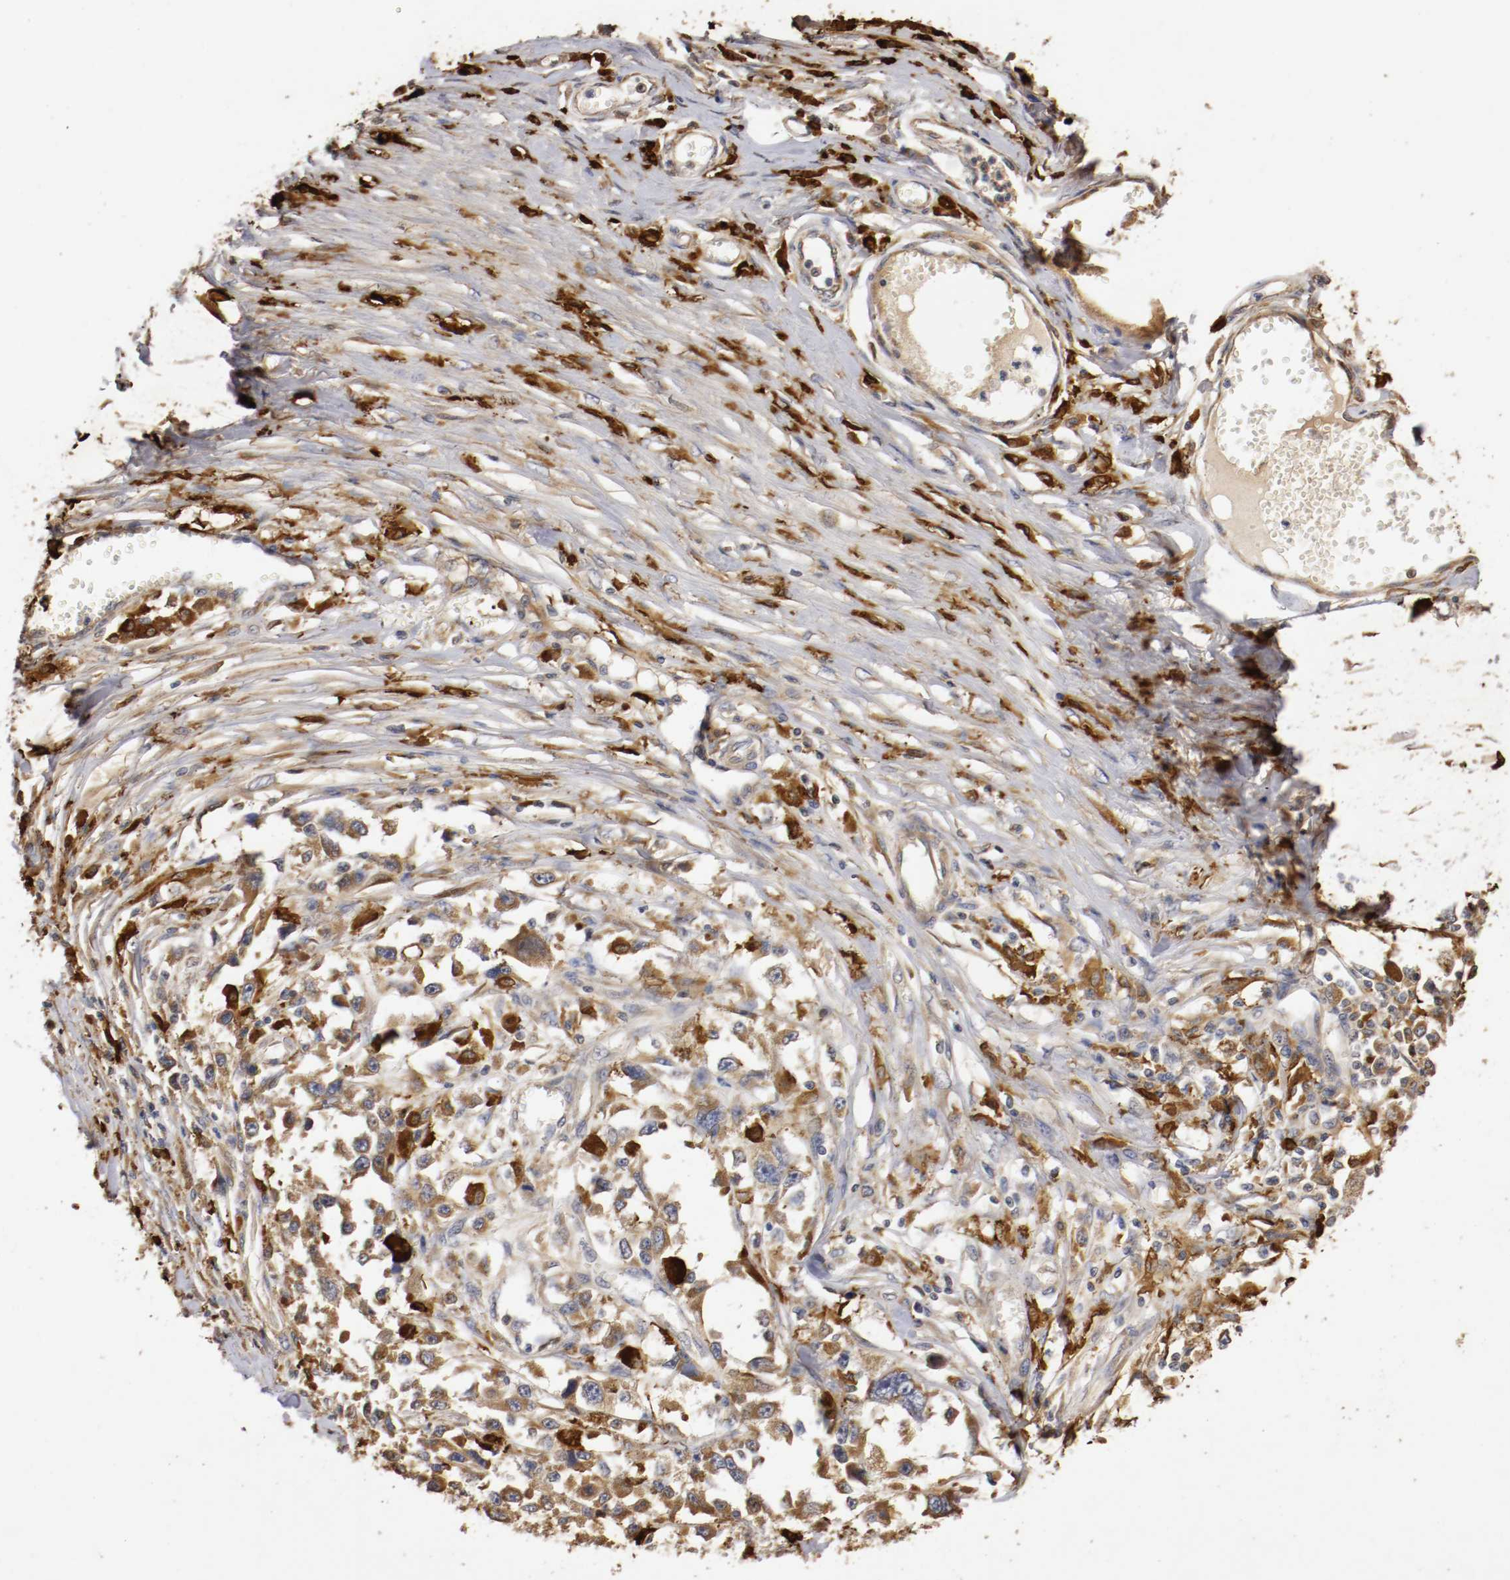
{"staining": {"intensity": "moderate", "quantity": ">75%", "location": "cytoplasmic/membranous"}, "tissue": "melanoma", "cell_type": "Tumor cells", "image_type": "cancer", "snomed": [{"axis": "morphology", "description": "Malignant melanoma, Metastatic site"}, {"axis": "topography", "description": "Lymph node"}], "caption": "IHC histopathology image of neoplastic tissue: melanoma stained using immunohistochemistry (IHC) reveals medium levels of moderate protein expression localized specifically in the cytoplasmic/membranous of tumor cells, appearing as a cytoplasmic/membranous brown color.", "gene": "VEZT", "patient": {"sex": "male", "age": 59}}